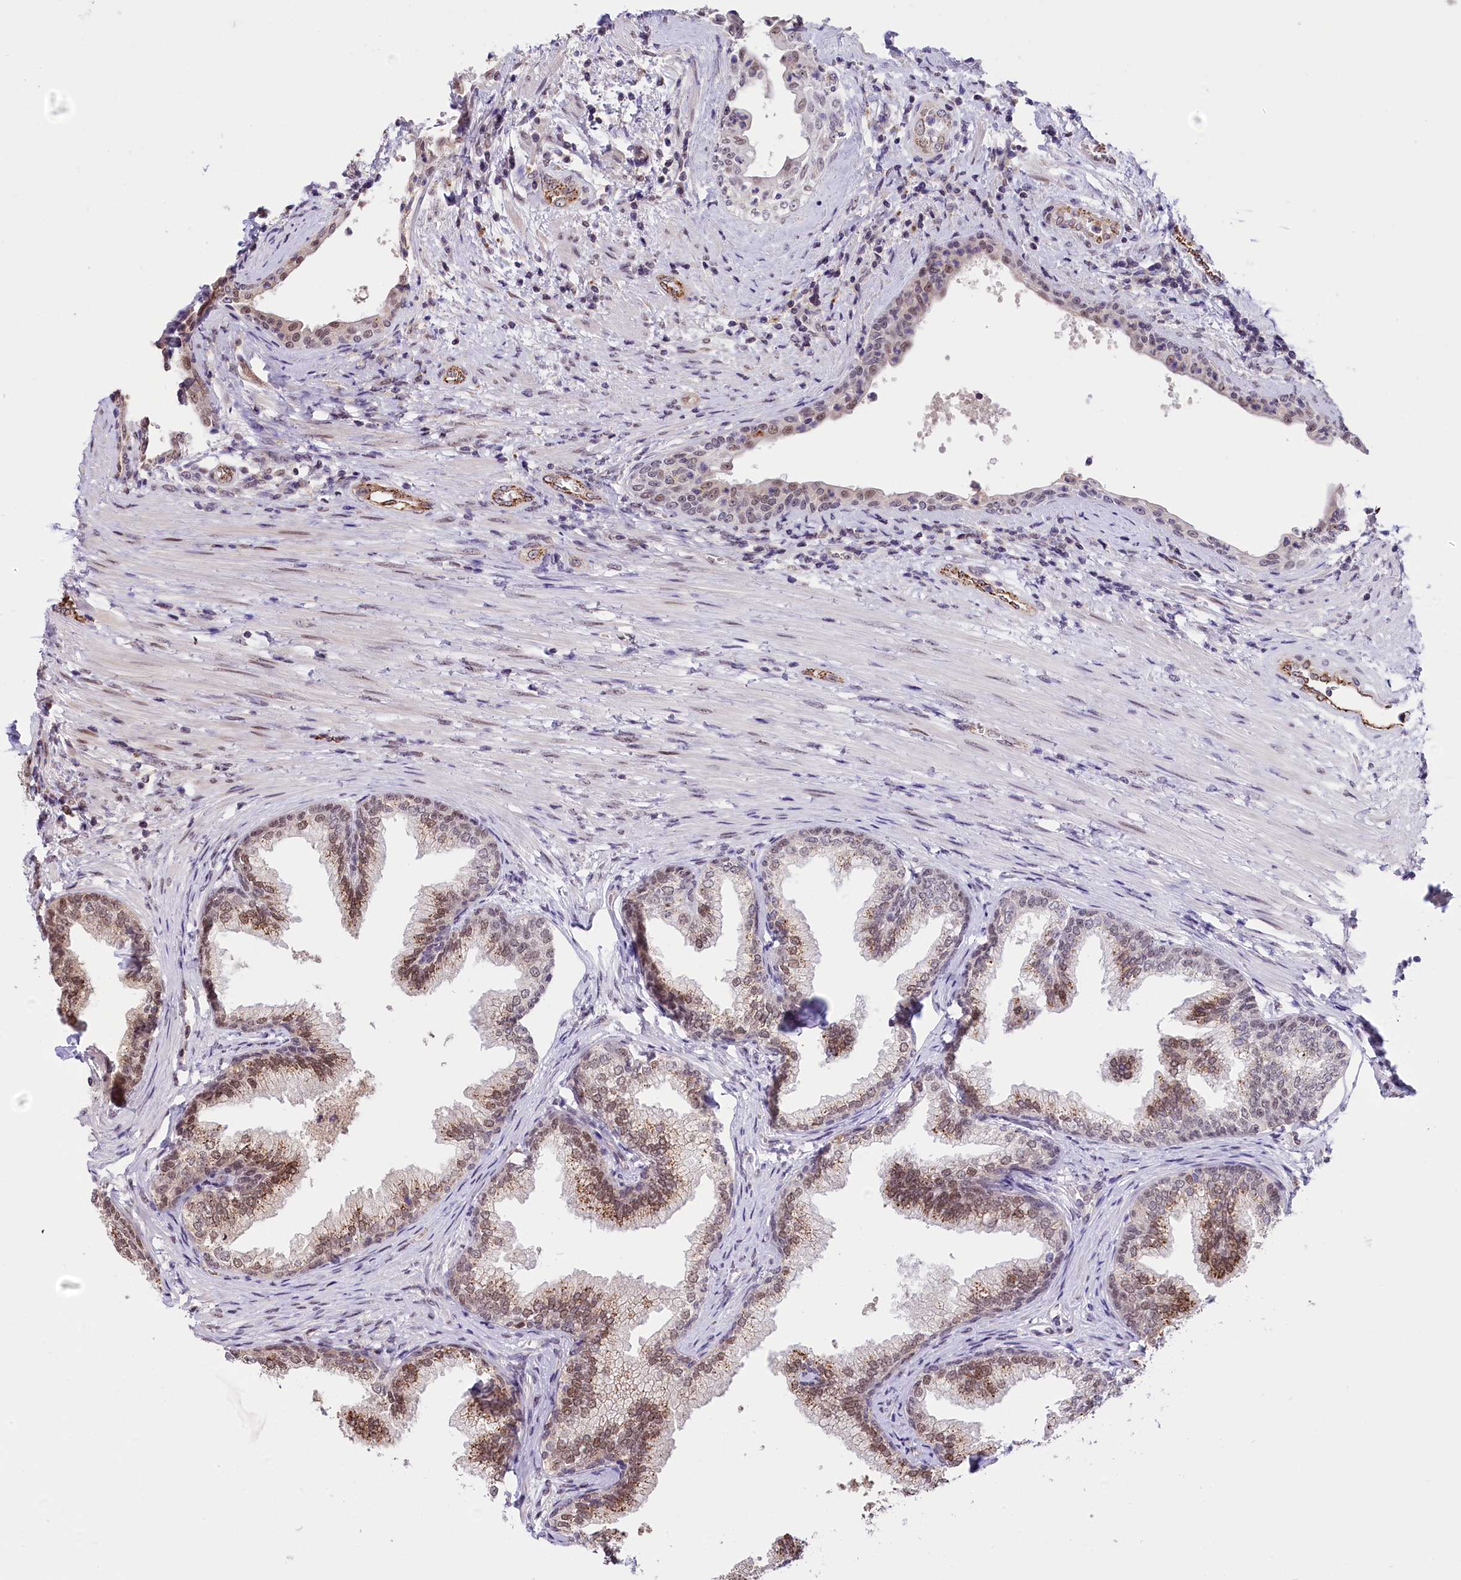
{"staining": {"intensity": "moderate", "quantity": "25%-75%", "location": "cytoplasmic/membranous,nuclear"}, "tissue": "prostate", "cell_type": "Glandular cells", "image_type": "normal", "snomed": [{"axis": "morphology", "description": "Normal tissue, NOS"}, {"axis": "topography", "description": "Prostate"}], "caption": "Immunohistochemical staining of benign prostate displays 25%-75% levels of moderate cytoplasmic/membranous,nuclear protein staining in about 25%-75% of glandular cells.", "gene": "MRPL54", "patient": {"sex": "male", "age": 76}}